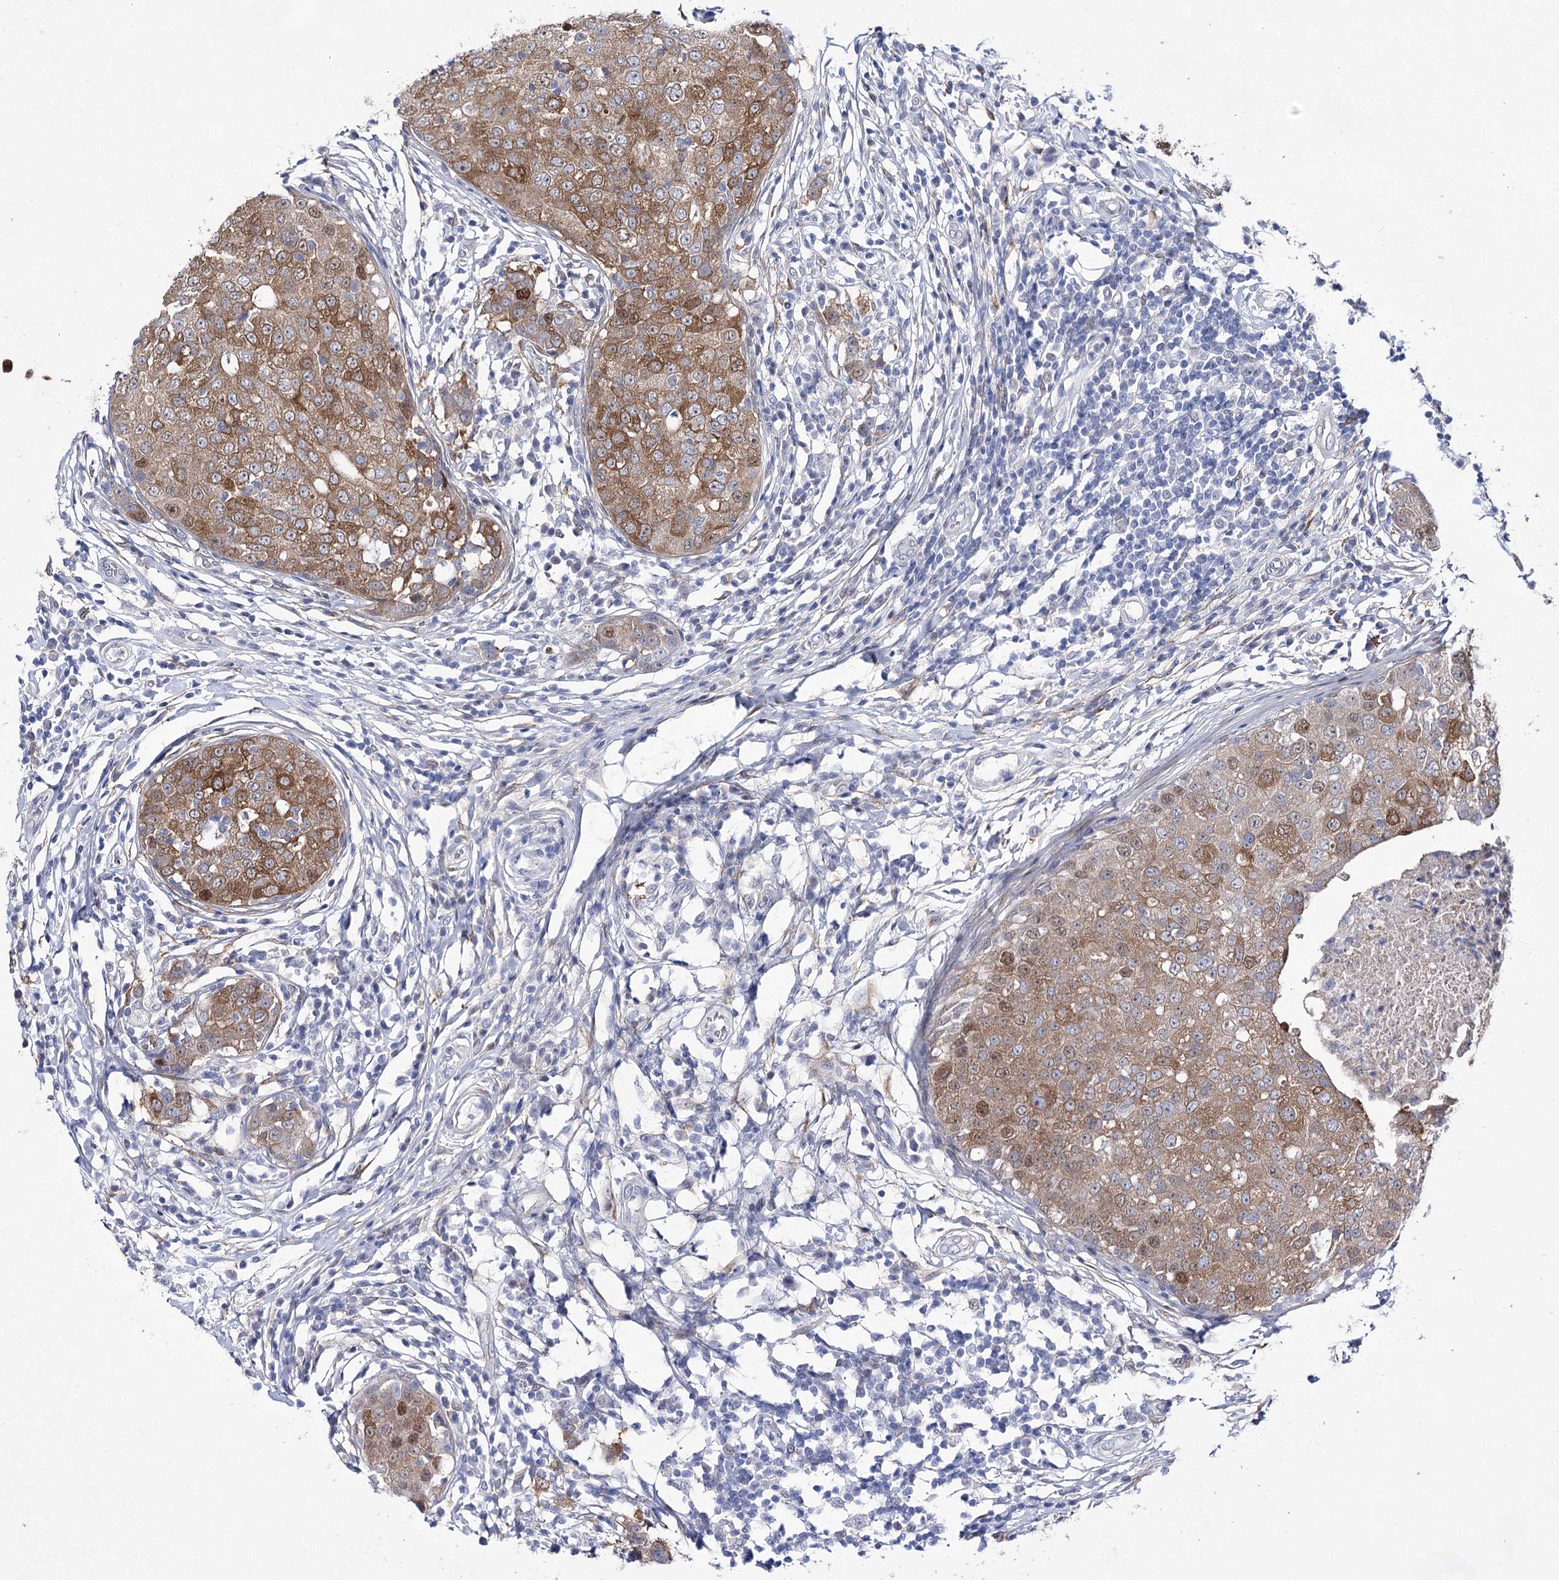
{"staining": {"intensity": "moderate", "quantity": ">75%", "location": "cytoplasmic/membranous,nuclear"}, "tissue": "breast cancer", "cell_type": "Tumor cells", "image_type": "cancer", "snomed": [{"axis": "morphology", "description": "Duct carcinoma"}, {"axis": "topography", "description": "Breast"}], "caption": "Protein positivity by immunohistochemistry shows moderate cytoplasmic/membranous and nuclear staining in approximately >75% of tumor cells in breast cancer.", "gene": "UGDH", "patient": {"sex": "female", "age": 27}}